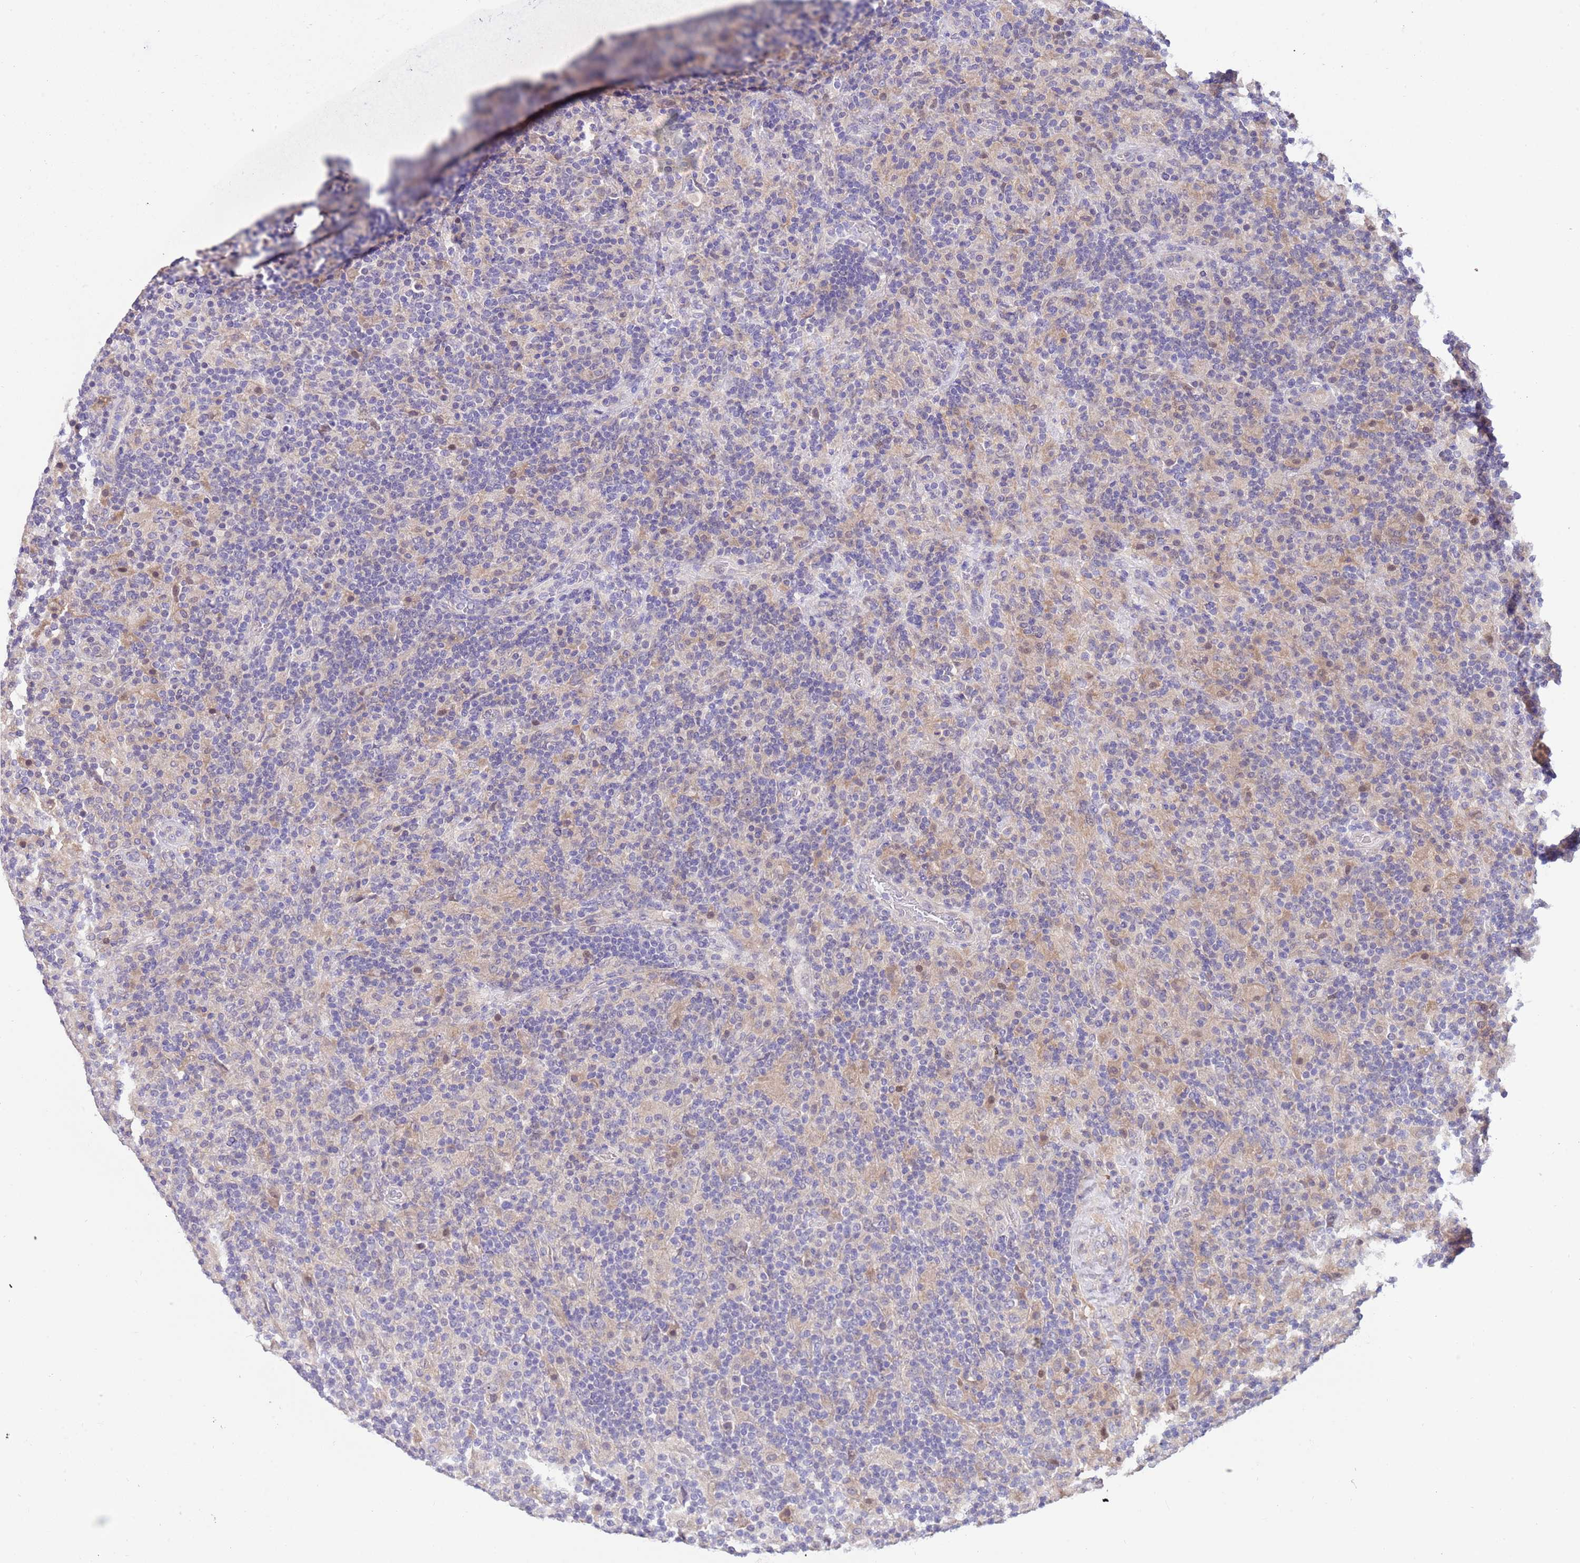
{"staining": {"intensity": "negative", "quantity": "none", "location": "none"}, "tissue": "lymphoma", "cell_type": "Tumor cells", "image_type": "cancer", "snomed": [{"axis": "morphology", "description": "Hodgkin's disease, NOS"}, {"axis": "topography", "description": "Lymph node"}], "caption": "This is a histopathology image of IHC staining of lymphoma, which shows no expression in tumor cells. (IHC, brightfield microscopy, high magnification).", "gene": "CABYR", "patient": {"sex": "male", "age": 70}}